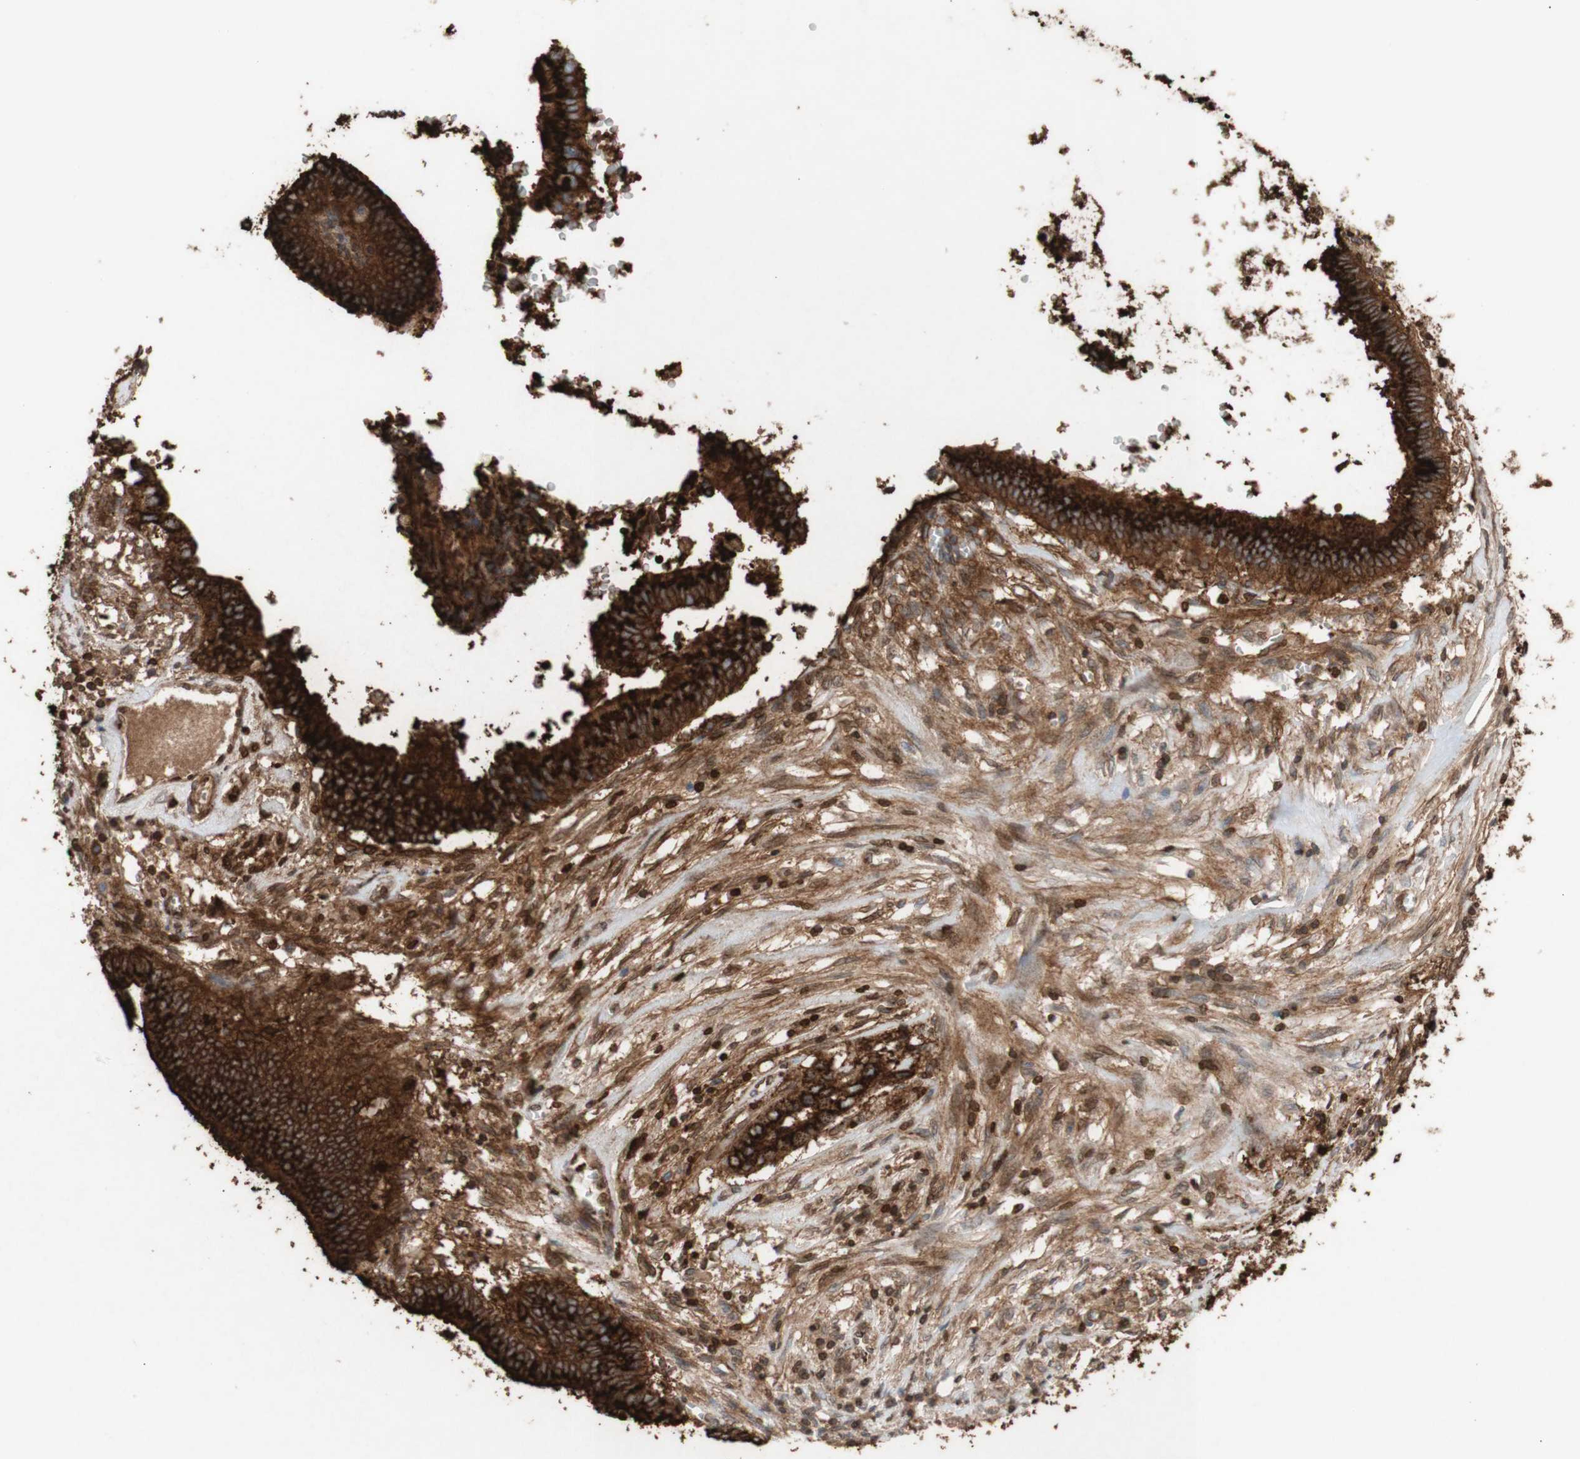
{"staining": {"intensity": "strong", "quantity": ">75%", "location": "cytoplasmic/membranous"}, "tissue": "cervical cancer", "cell_type": "Tumor cells", "image_type": "cancer", "snomed": [{"axis": "morphology", "description": "Adenocarcinoma, NOS"}, {"axis": "topography", "description": "Cervix"}], "caption": "Tumor cells display high levels of strong cytoplasmic/membranous staining in approximately >75% of cells in human adenocarcinoma (cervical). The staining was performed using DAB (3,3'-diaminobenzidine) to visualize the protein expression in brown, while the nuclei were stained in blue with hematoxylin (Magnification: 20x).", "gene": "ATP2A3", "patient": {"sex": "female", "age": 44}}